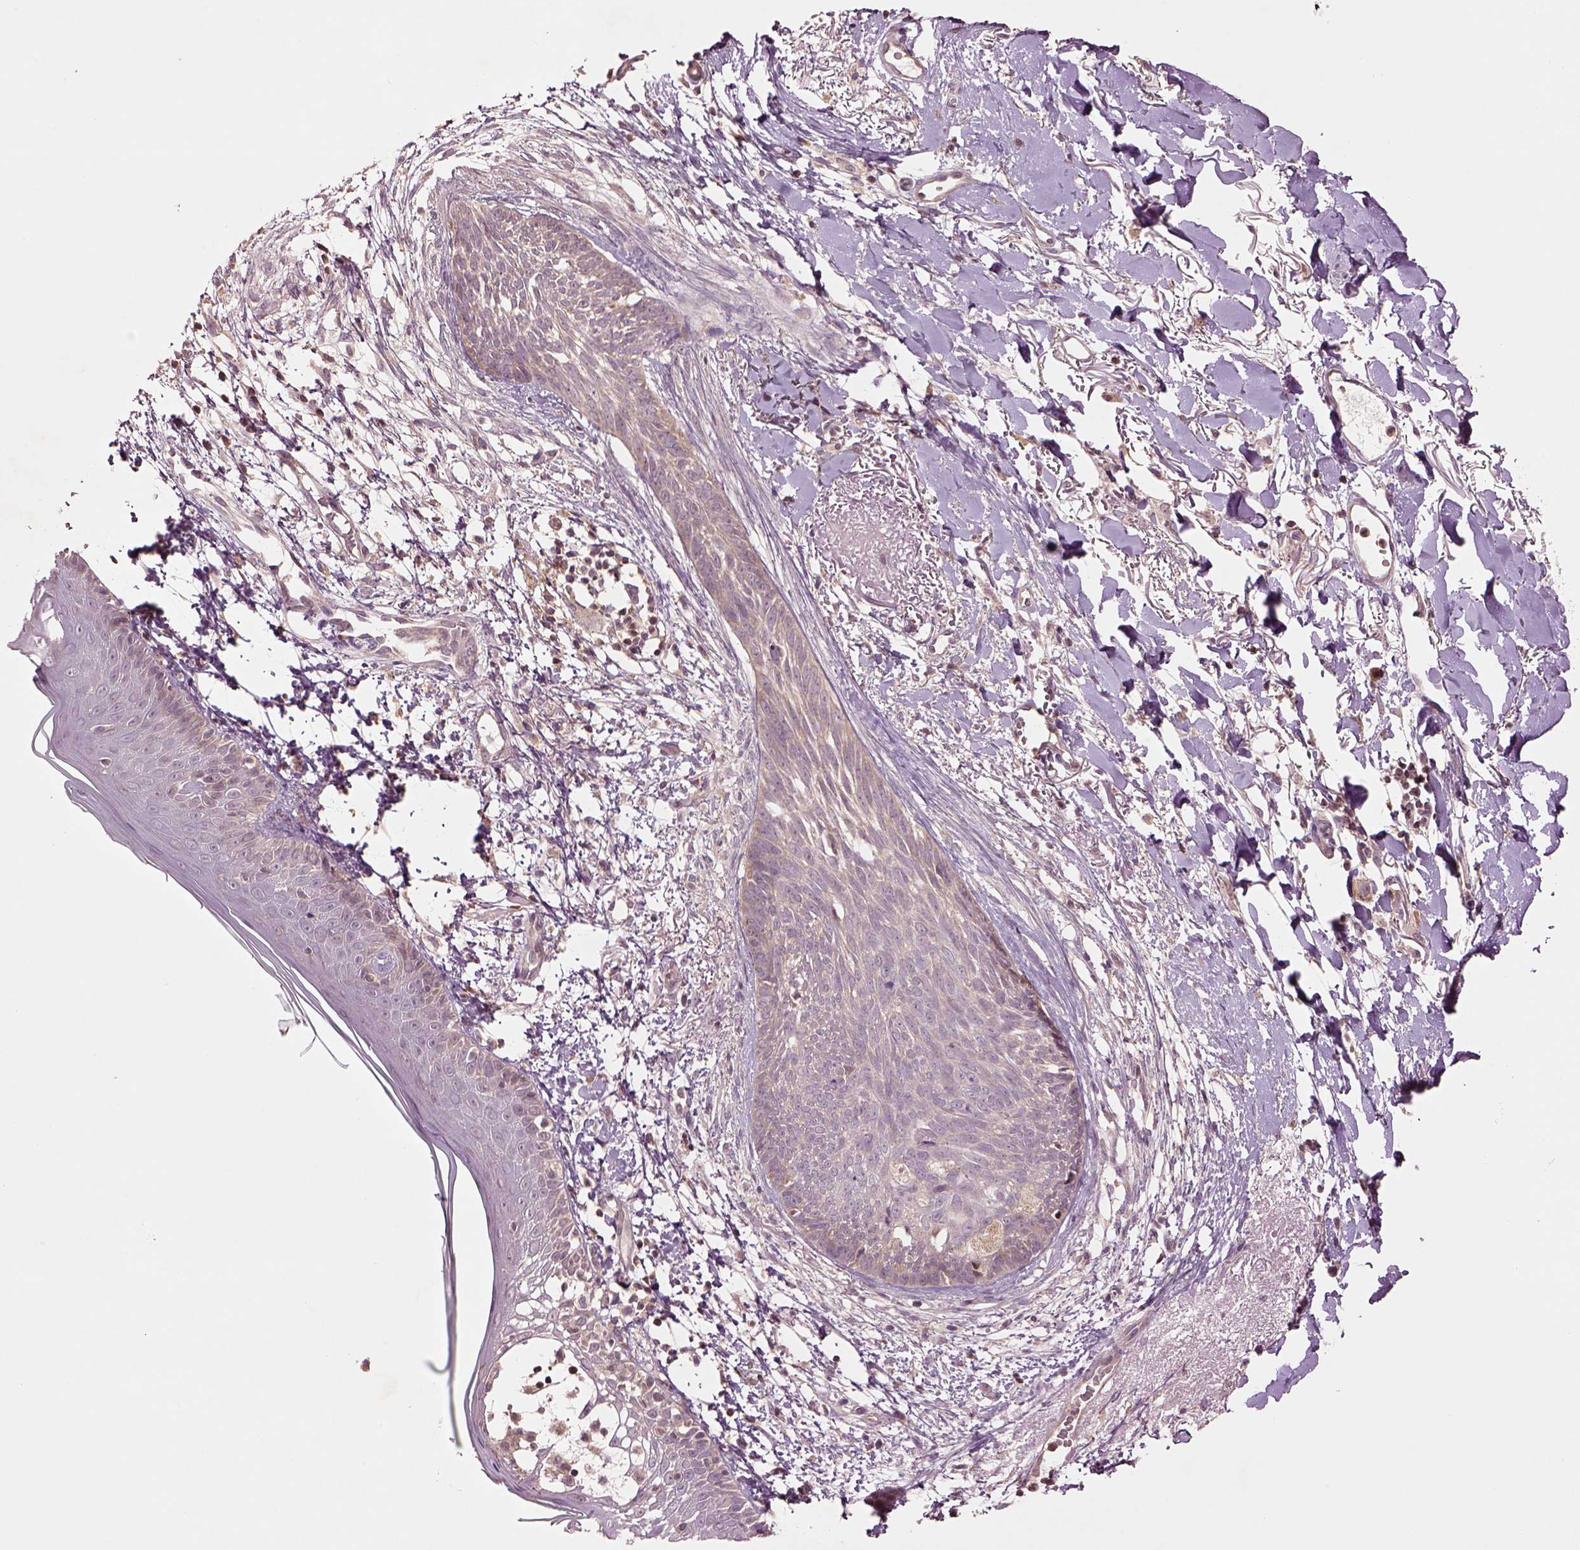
{"staining": {"intensity": "negative", "quantity": "none", "location": "none"}, "tissue": "skin cancer", "cell_type": "Tumor cells", "image_type": "cancer", "snomed": [{"axis": "morphology", "description": "Normal tissue, NOS"}, {"axis": "morphology", "description": "Basal cell carcinoma"}, {"axis": "topography", "description": "Skin"}], "caption": "Skin basal cell carcinoma stained for a protein using IHC exhibits no expression tumor cells.", "gene": "MTHFS", "patient": {"sex": "male", "age": 84}}